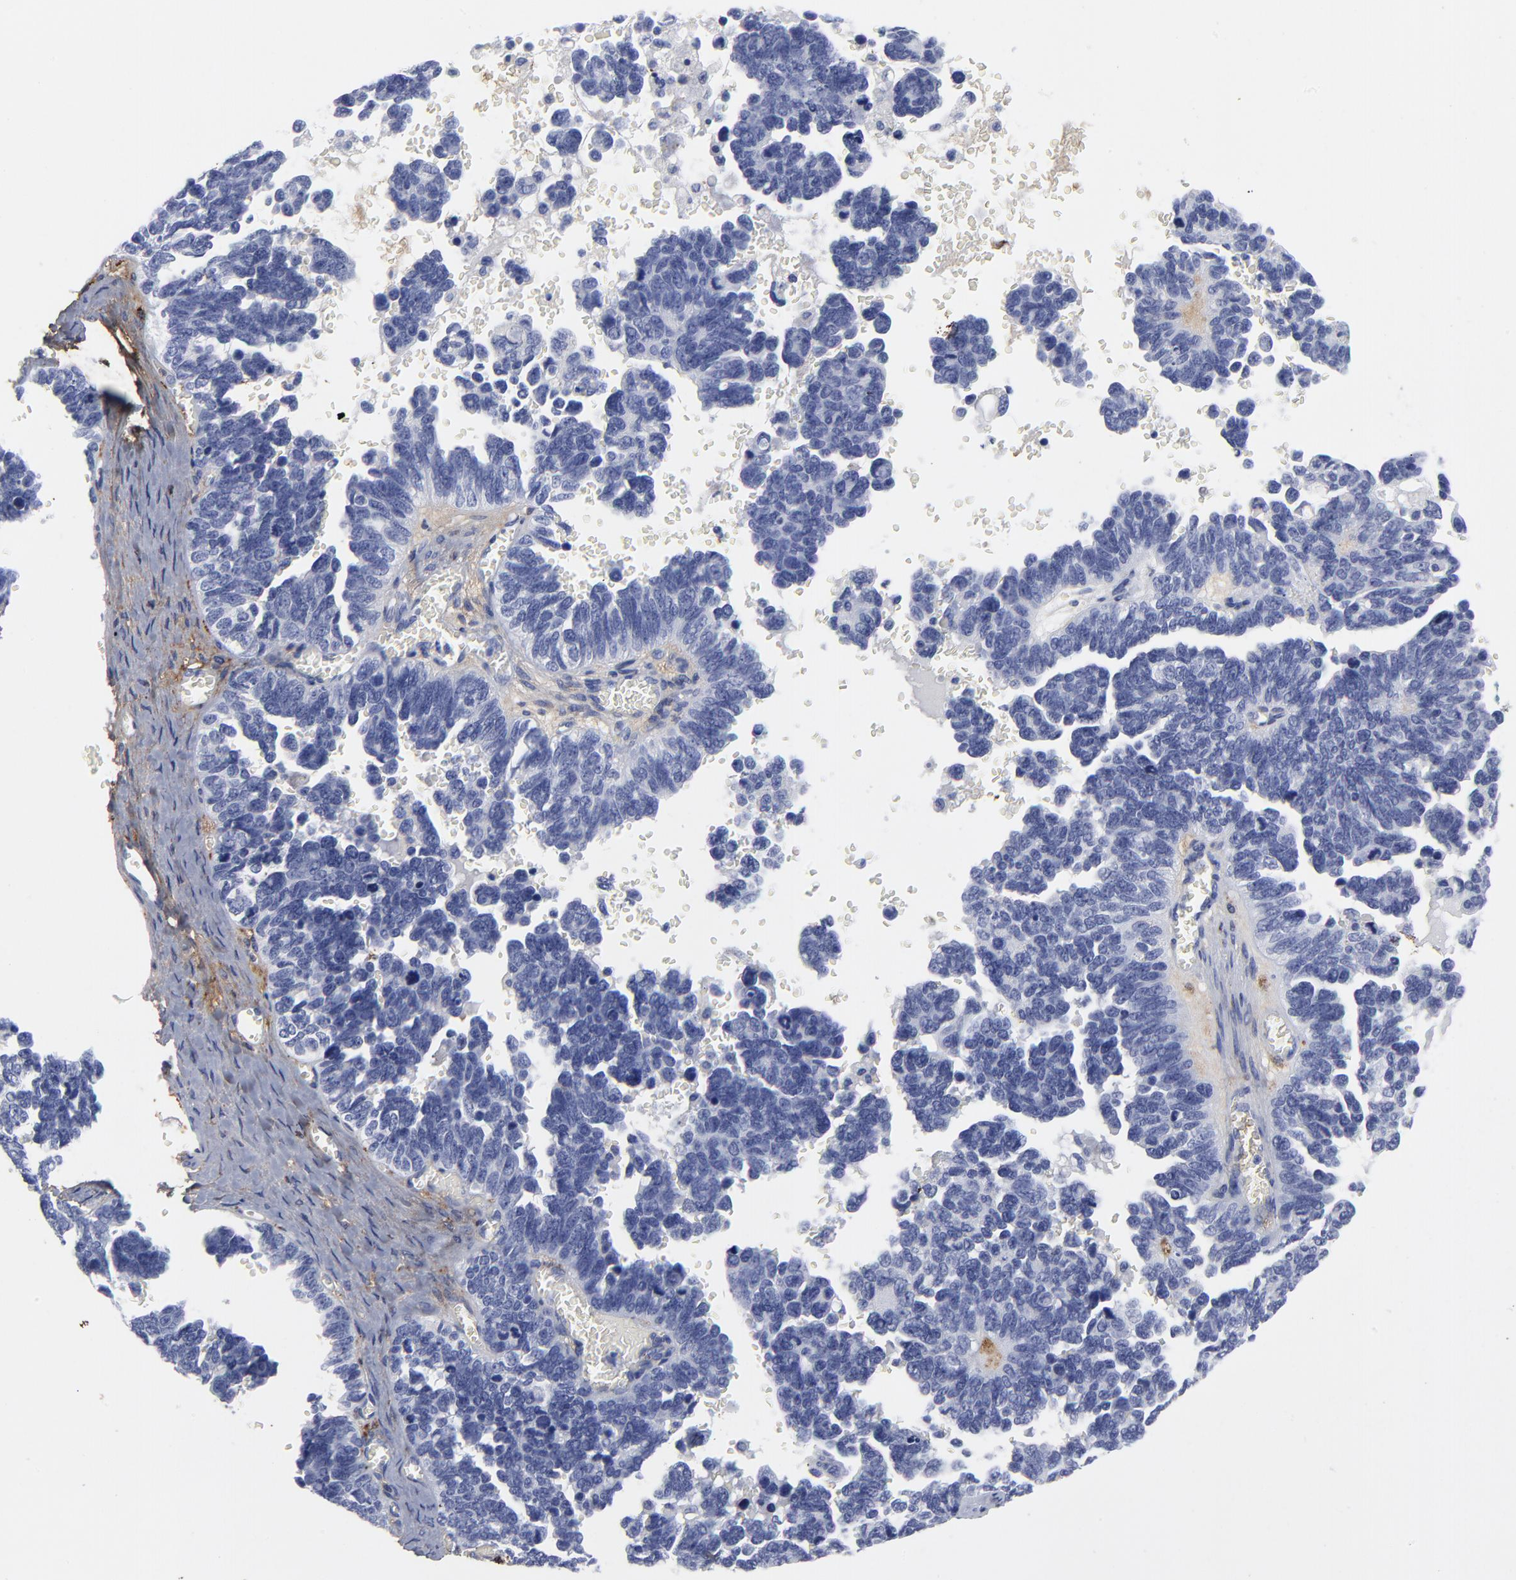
{"staining": {"intensity": "negative", "quantity": "none", "location": "none"}, "tissue": "ovarian cancer", "cell_type": "Tumor cells", "image_type": "cancer", "snomed": [{"axis": "morphology", "description": "Cystadenocarcinoma, serous, NOS"}, {"axis": "topography", "description": "Ovary"}], "caption": "Ovarian cancer was stained to show a protein in brown. There is no significant expression in tumor cells.", "gene": "DCN", "patient": {"sex": "female", "age": 69}}